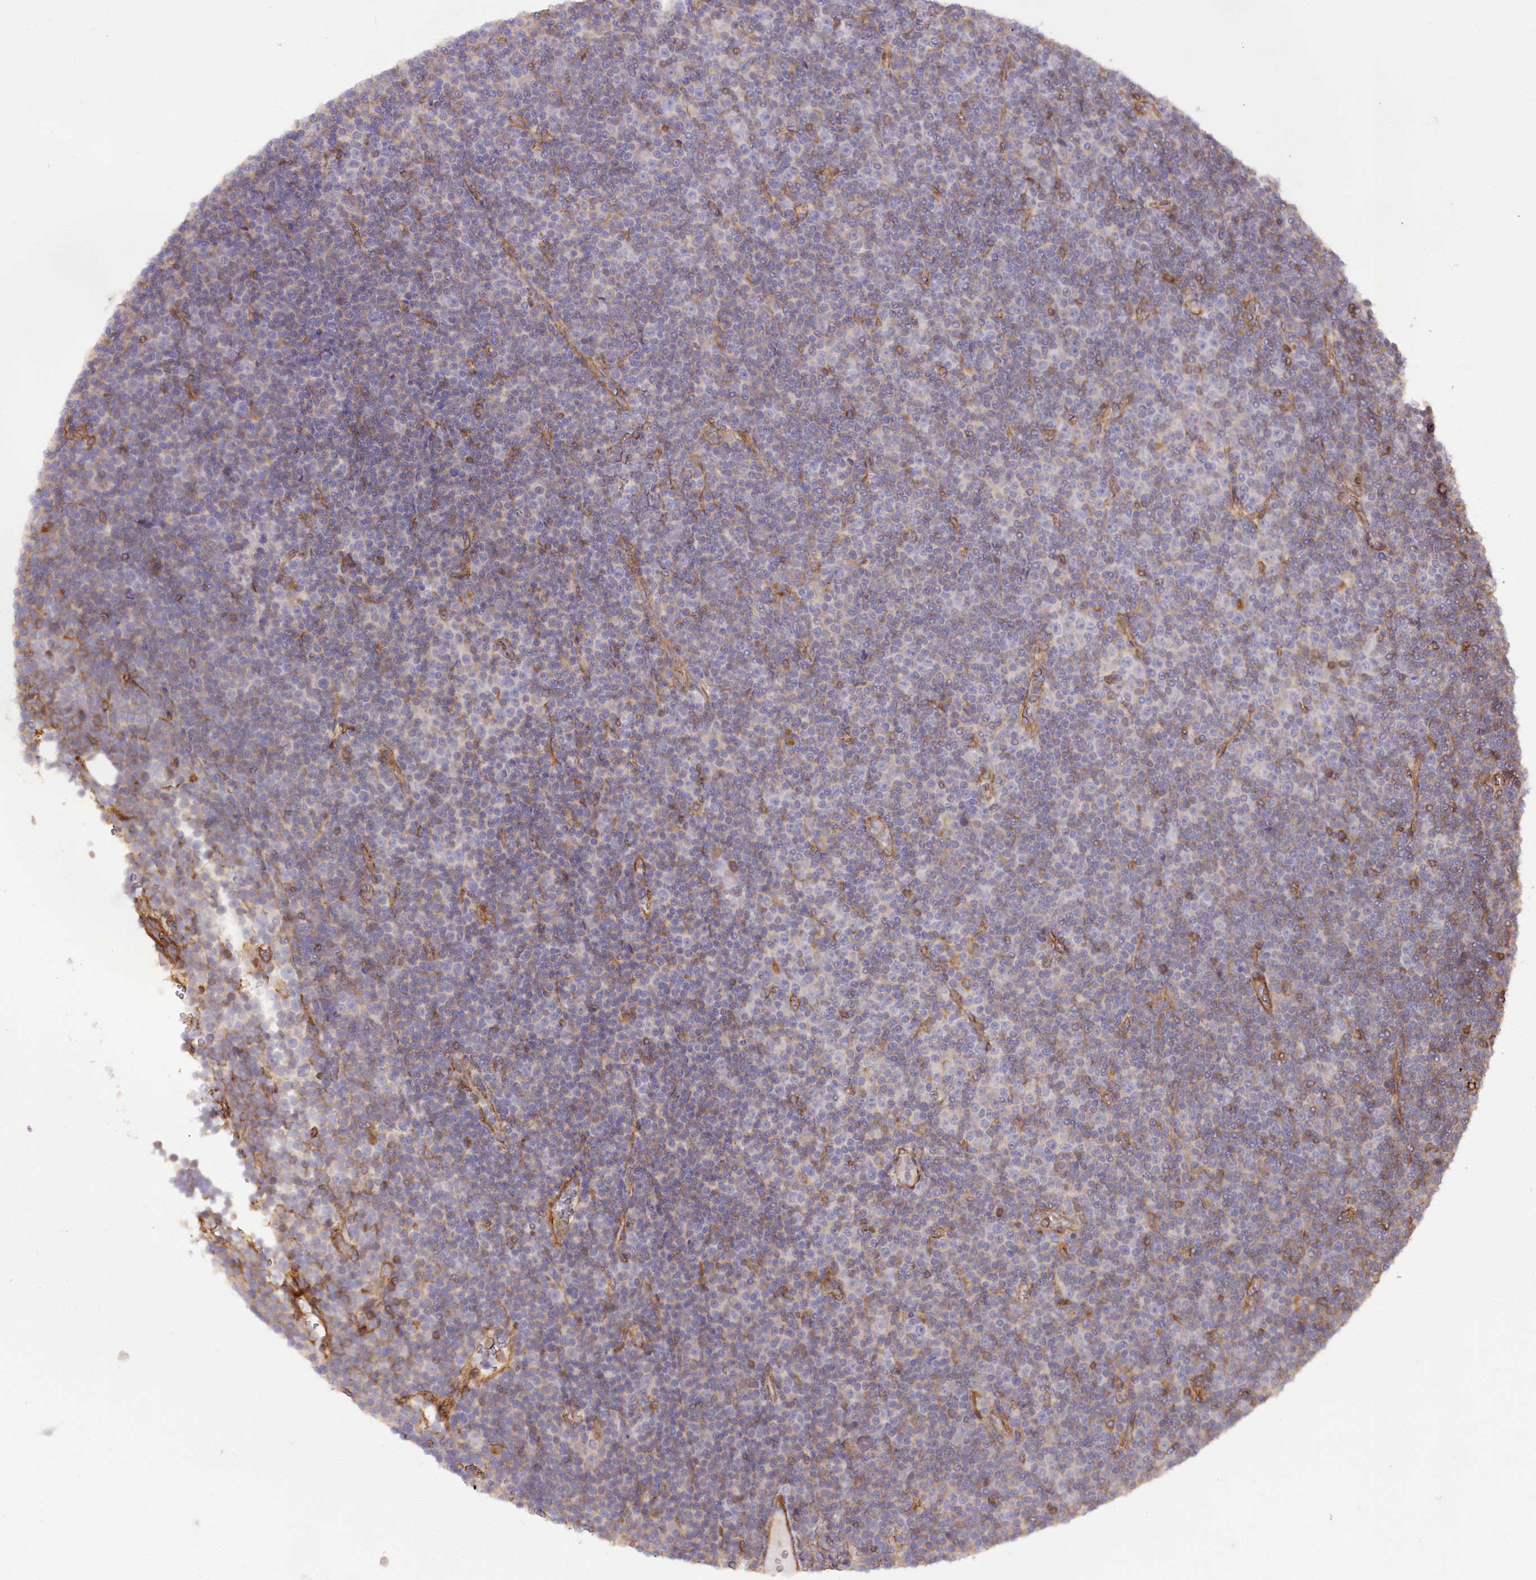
{"staining": {"intensity": "negative", "quantity": "none", "location": "none"}, "tissue": "lymphoma", "cell_type": "Tumor cells", "image_type": "cancer", "snomed": [{"axis": "morphology", "description": "Malignant lymphoma, non-Hodgkin's type, Low grade"}, {"axis": "topography", "description": "Lymph node"}], "caption": "This is an immunohistochemistry (IHC) photomicrograph of lymphoma. There is no staining in tumor cells.", "gene": "SYNPO2", "patient": {"sex": "female", "age": 67}}